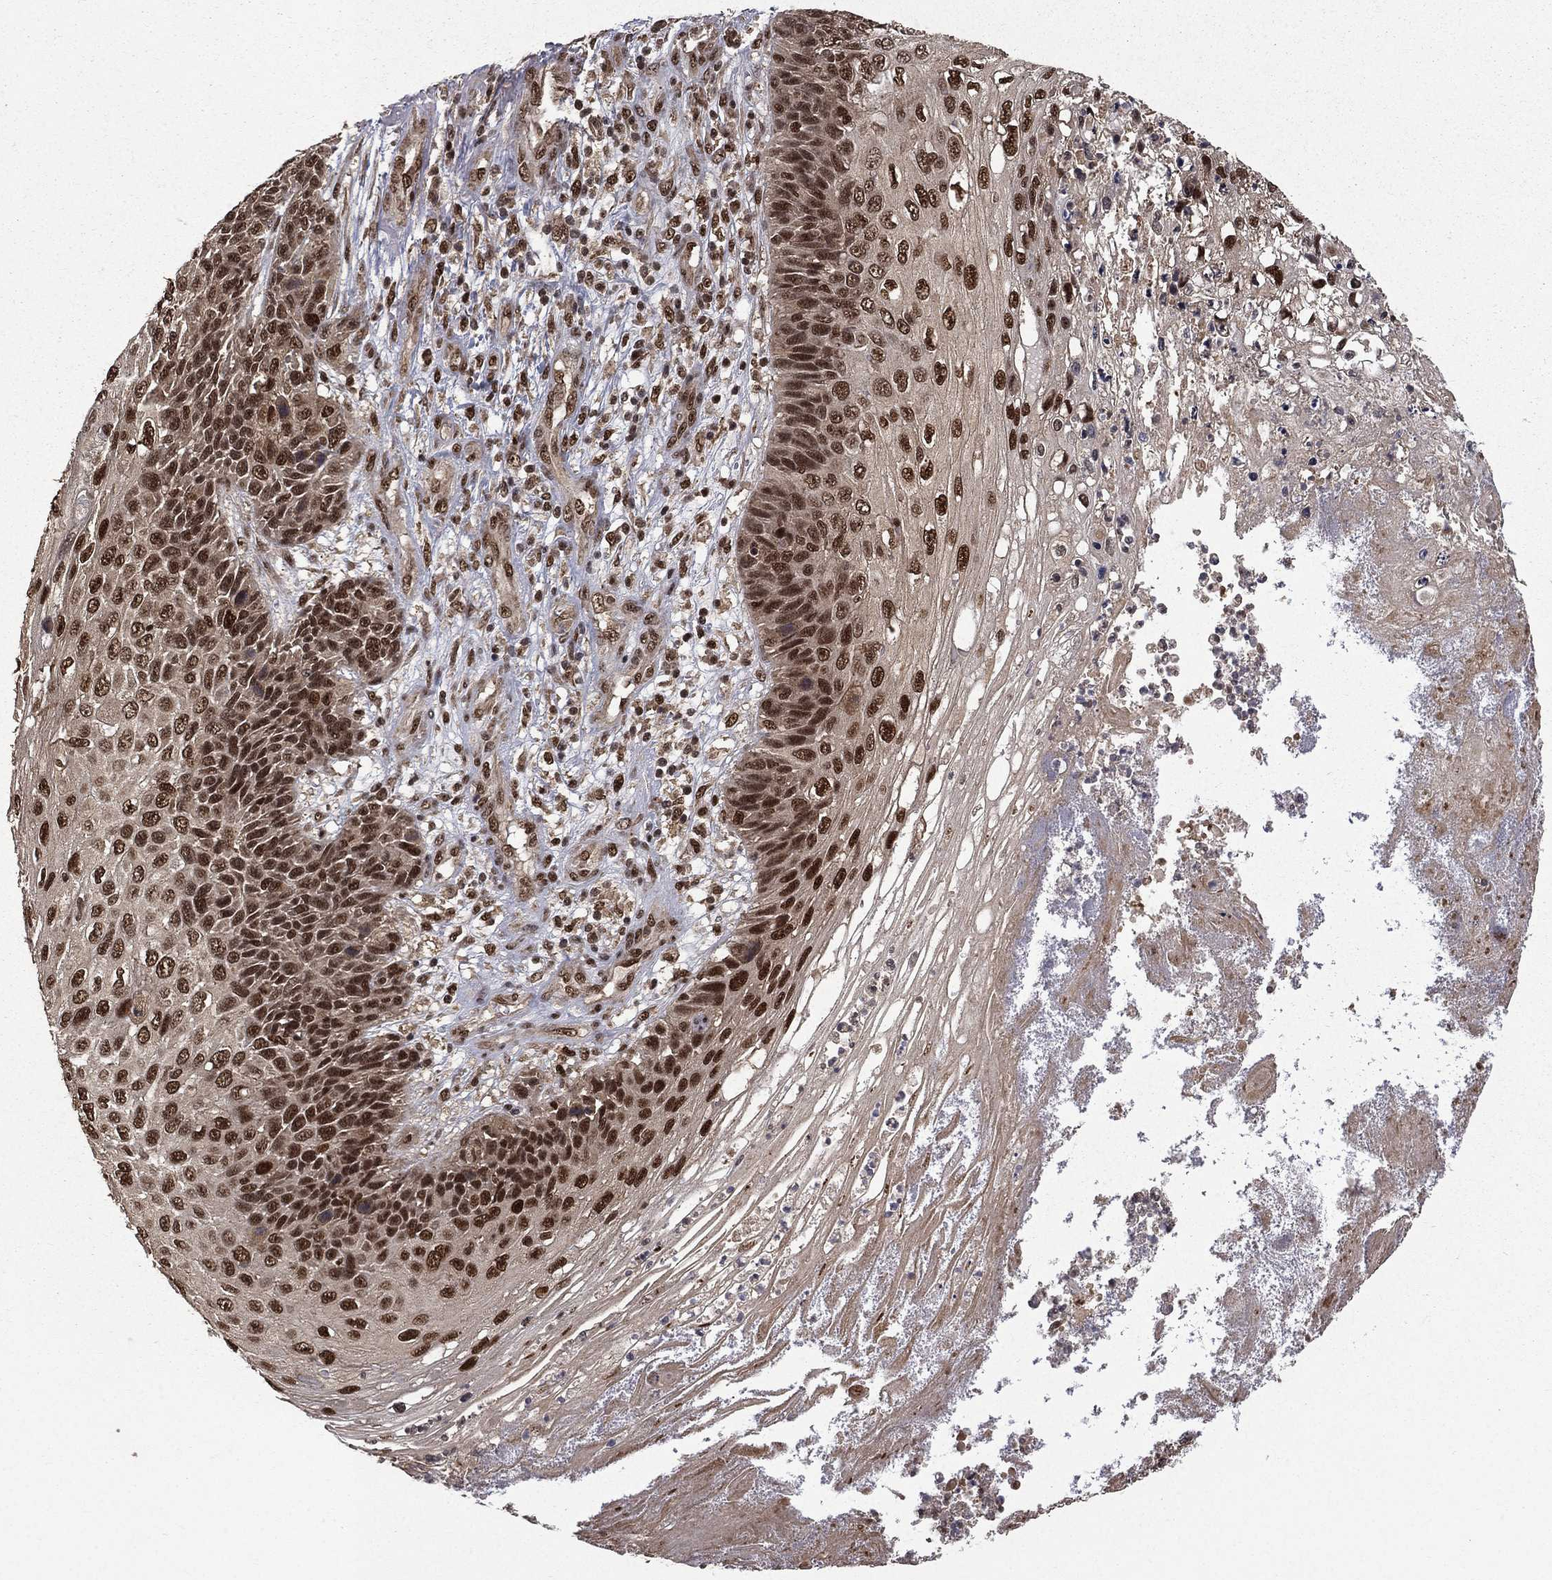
{"staining": {"intensity": "strong", "quantity": ">75%", "location": "nuclear"}, "tissue": "skin cancer", "cell_type": "Tumor cells", "image_type": "cancer", "snomed": [{"axis": "morphology", "description": "Squamous cell carcinoma, NOS"}, {"axis": "topography", "description": "Skin"}], "caption": "Skin squamous cell carcinoma tissue displays strong nuclear positivity in about >75% of tumor cells, visualized by immunohistochemistry. (DAB (3,3'-diaminobenzidine) IHC, brown staining for protein, blue staining for nuclei).", "gene": "JMJD6", "patient": {"sex": "male", "age": 92}}